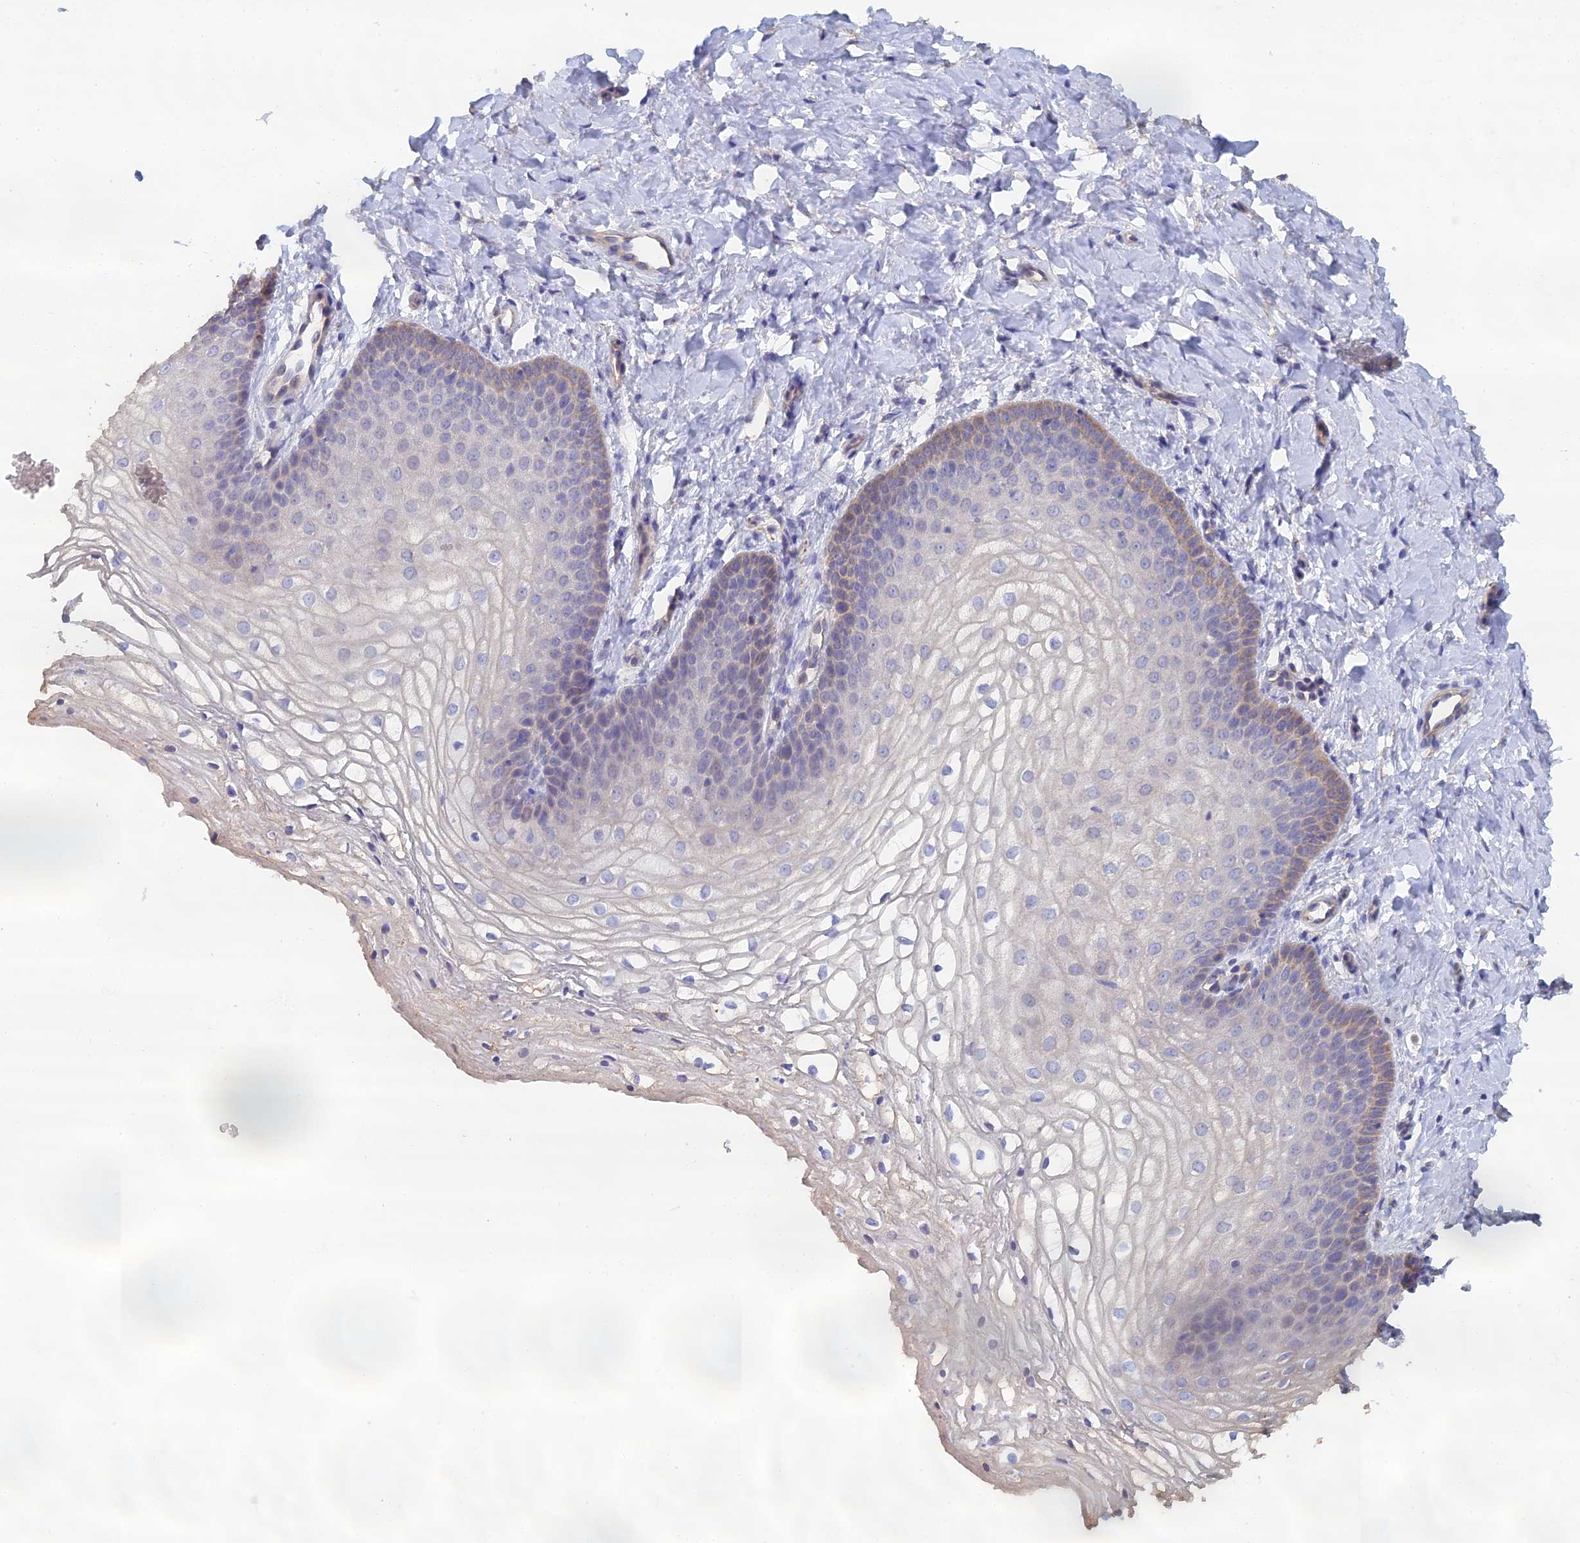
{"staining": {"intensity": "moderate", "quantity": "<25%", "location": "cytoplasmic/membranous"}, "tissue": "vagina", "cell_type": "Squamous epithelial cells", "image_type": "normal", "snomed": [{"axis": "morphology", "description": "Normal tissue, NOS"}, {"axis": "topography", "description": "Vagina"}], "caption": "The immunohistochemical stain labels moderate cytoplasmic/membranous expression in squamous epithelial cells of normal vagina. Using DAB (brown) and hematoxylin (blue) stains, captured at high magnification using brightfield microscopy.", "gene": "PCDHA5", "patient": {"sex": "female", "age": 68}}